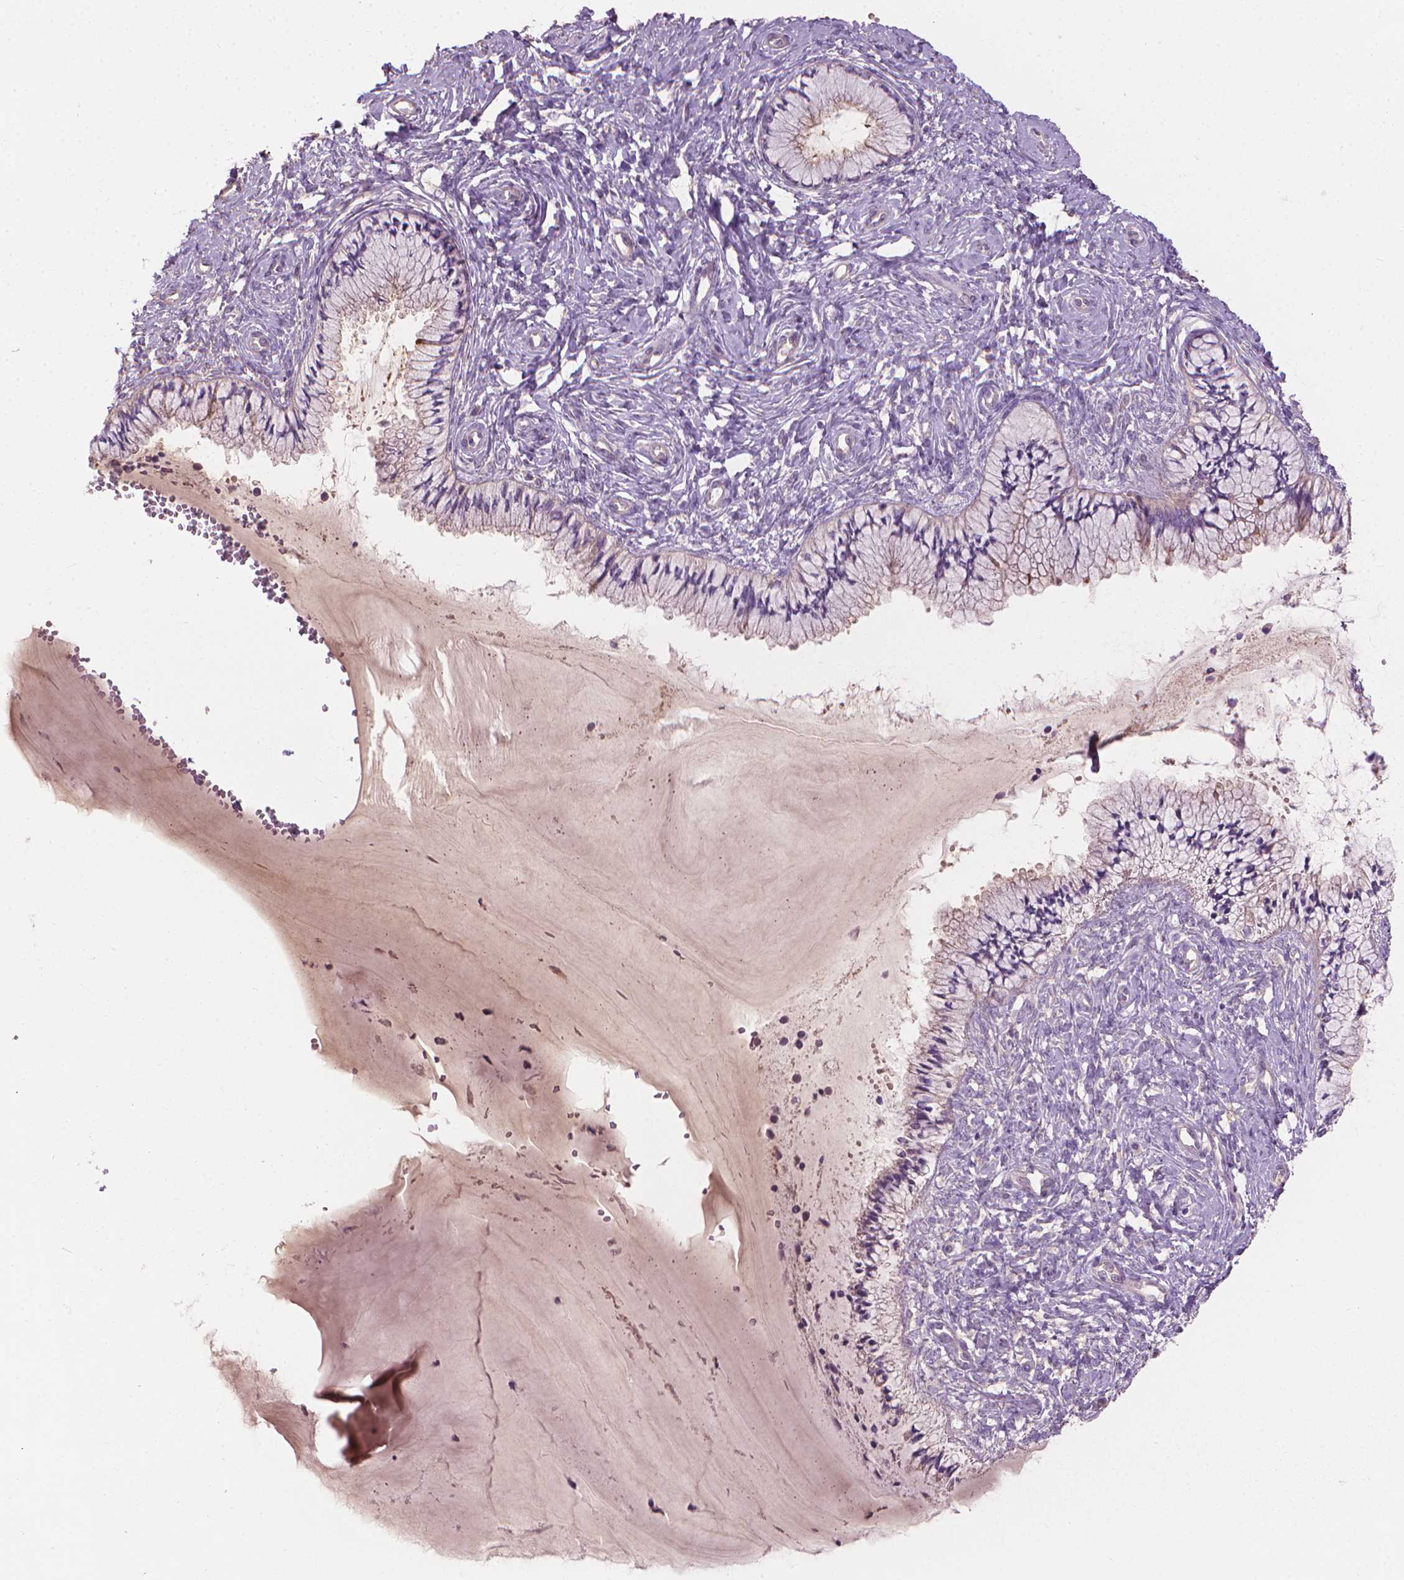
{"staining": {"intensity": "negative", "quantity": "none", "location": "none"}, "tissue": "cervix", "cell_type": "Glandular cells", "image_type": "normal", "snomed": [{"axis": "morphology", "description": "Normal tissue, NOS"}, {"axis": "topography", "description": "Cervix"}], "caption": "An image of cervix stained for a protein displays no brown staining in glandular cells. (DAB IHC with hematoxylin counter stain).", "gene": "RIIAD1", "patient": {"sex": "female", "age": 37}}